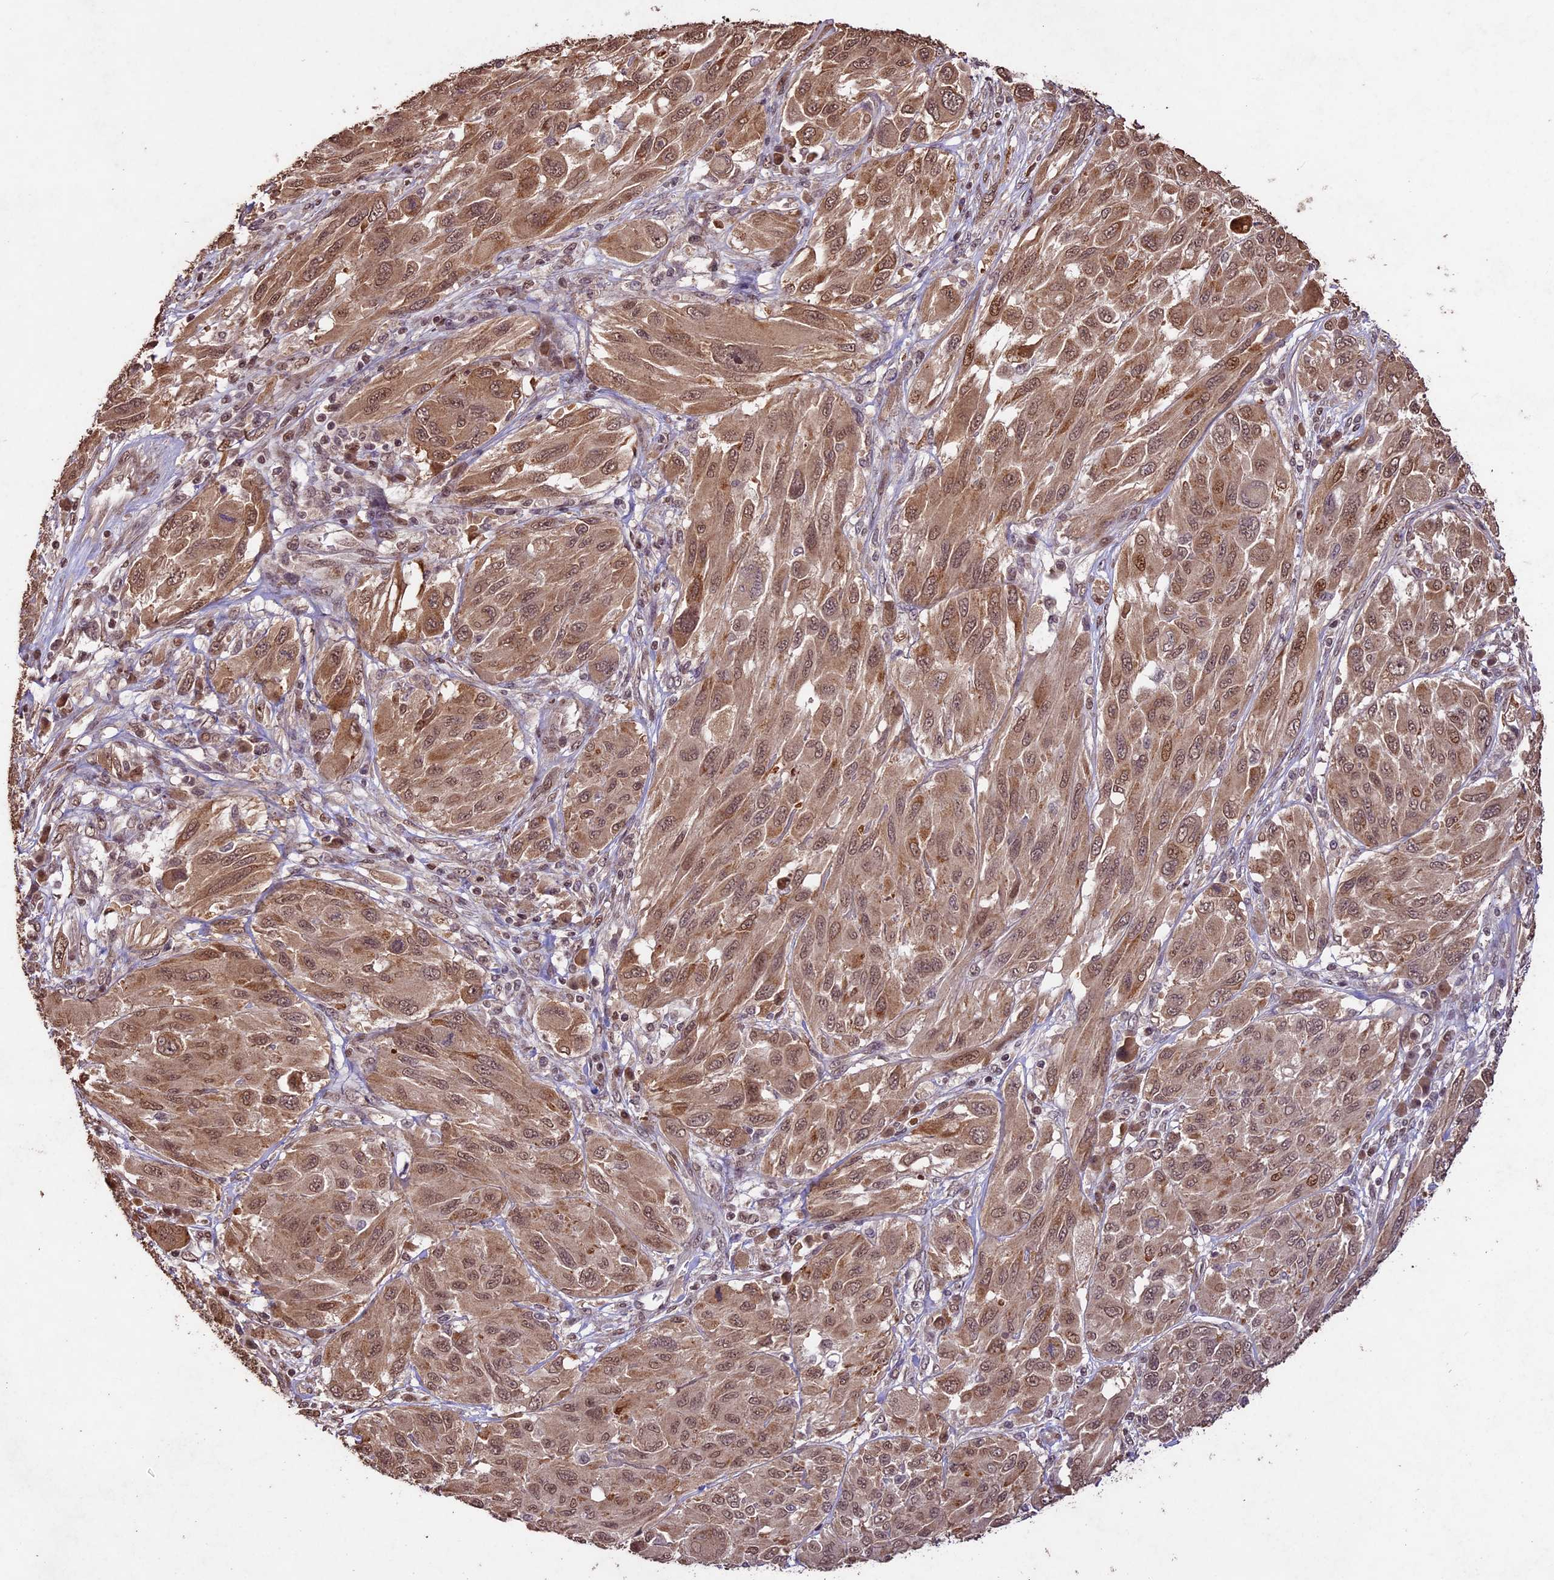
{"staining": {"intensity": "moderate", "quantity": ">75%", "location": "cytoplasmic/membranous,nuclear"}, "tissue": "melanoma", "cell_type": "Tumor cells", "image_type": "cancer", "snomed": [{"axis": "morphology", "description": "Malignant melanoma, NOS"}, {"axis": "topography", "description": "Skin"}], "caption": "Malignant melanoma stained with a protein marker displays moderate staining in tumor cells.", "gene": "CDKN2AIP", "patient": {"sex": "female", "age": 91}}